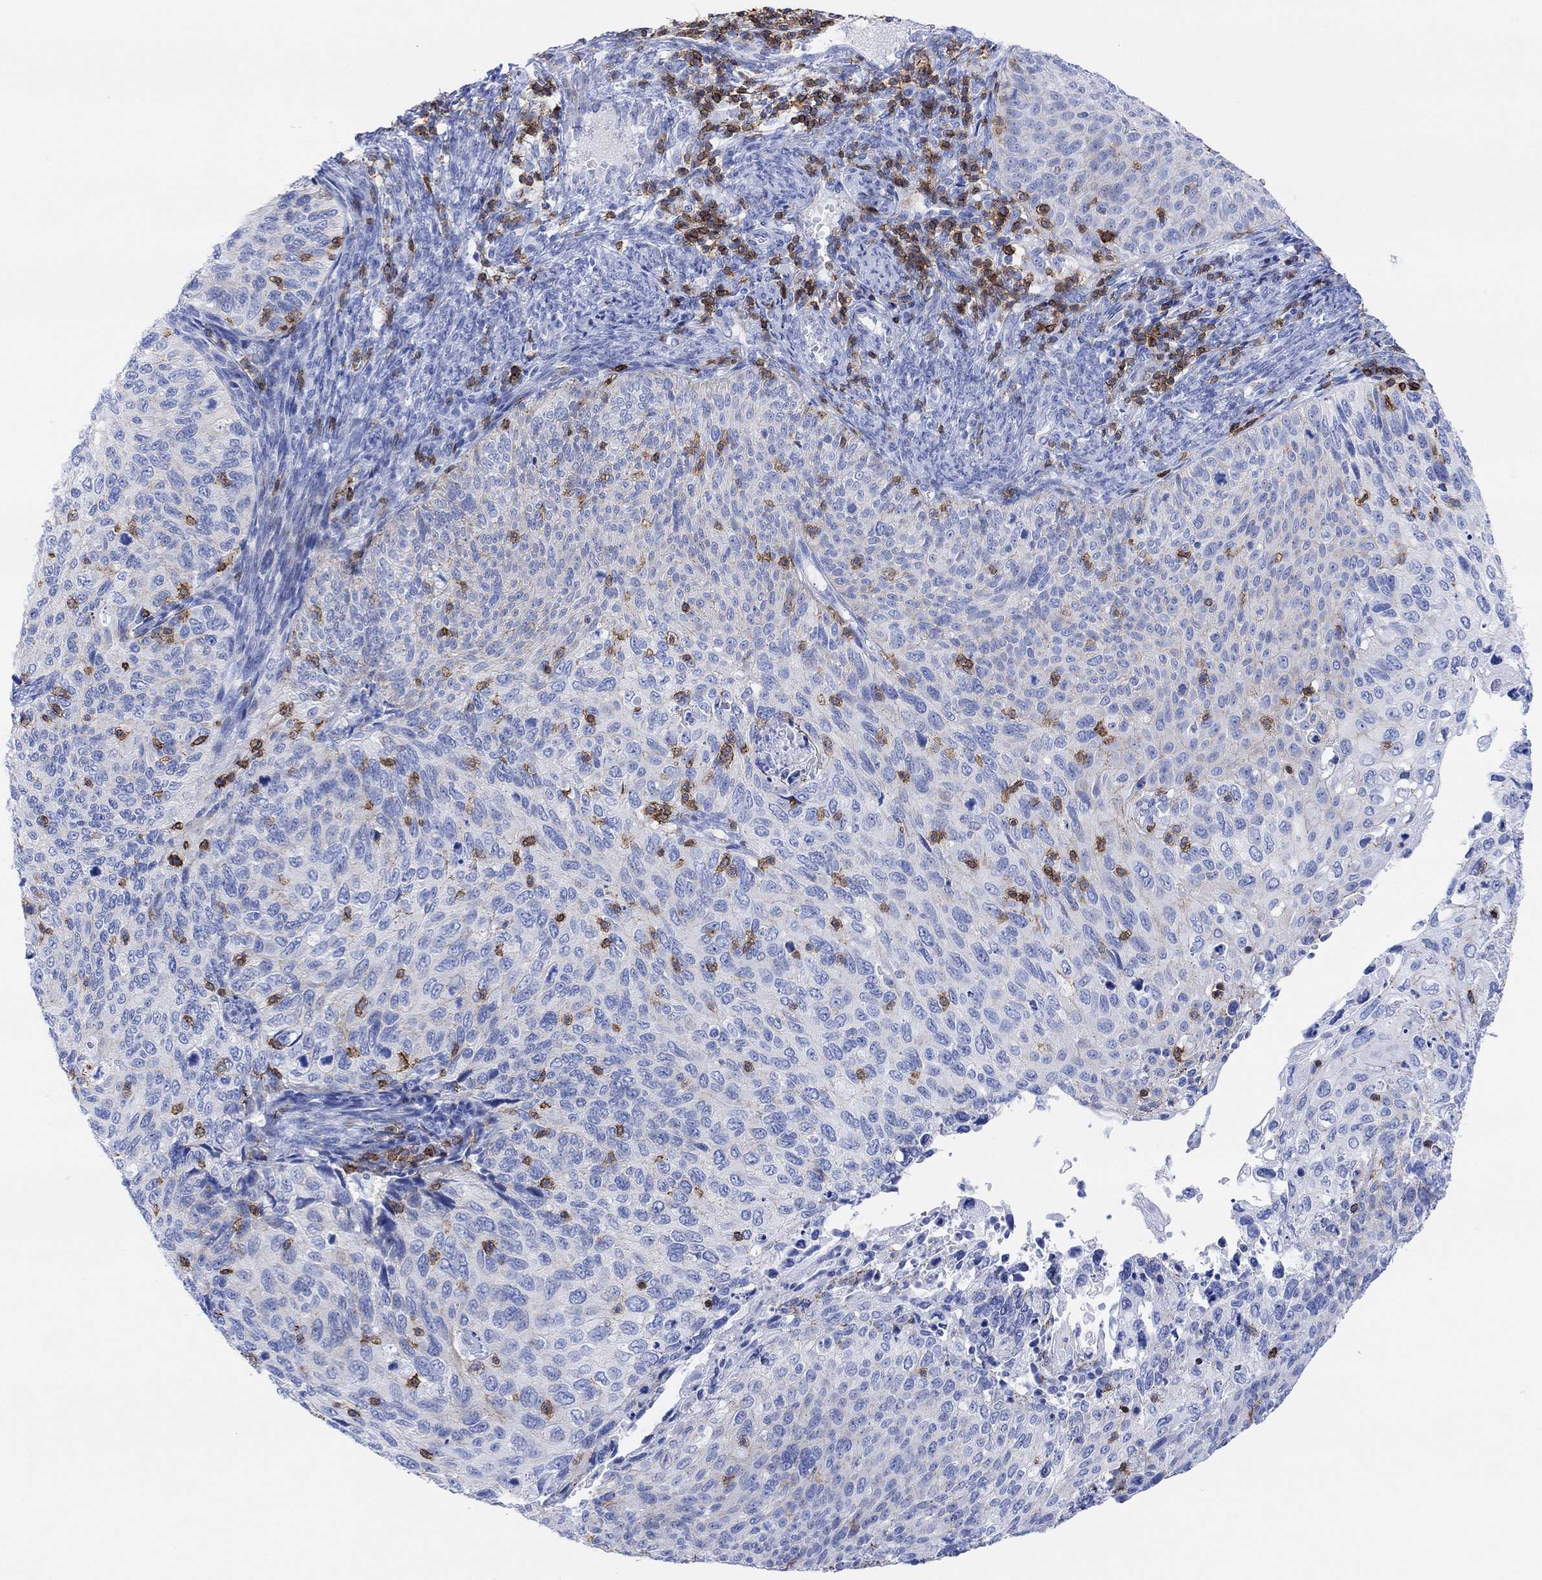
{"staining": {"intensity": "negative", "quantity": "none", "location": "none"}, "tissue": "cervical cancer", "cell_type": "Tumor cells", "image_type": "cancer", "snomed": [{"axis": "morphology", "description": "Squamous cell carcinoma, NOS"}, {"axis": "topography", "description": "Cervix"}], "caption": "Protein analysis of cervical cancer (squamous cell carcinoma) shows no significant expression in tumor cells. Brightfield microscopy of immunohistochemistry stained with DAB (3,3'-diaminobenzidine) (brown) and hematoxylin (blue), captured at high magnification.", "gene": "GPR65", "patient": {"sex": "female", "age": 70}}